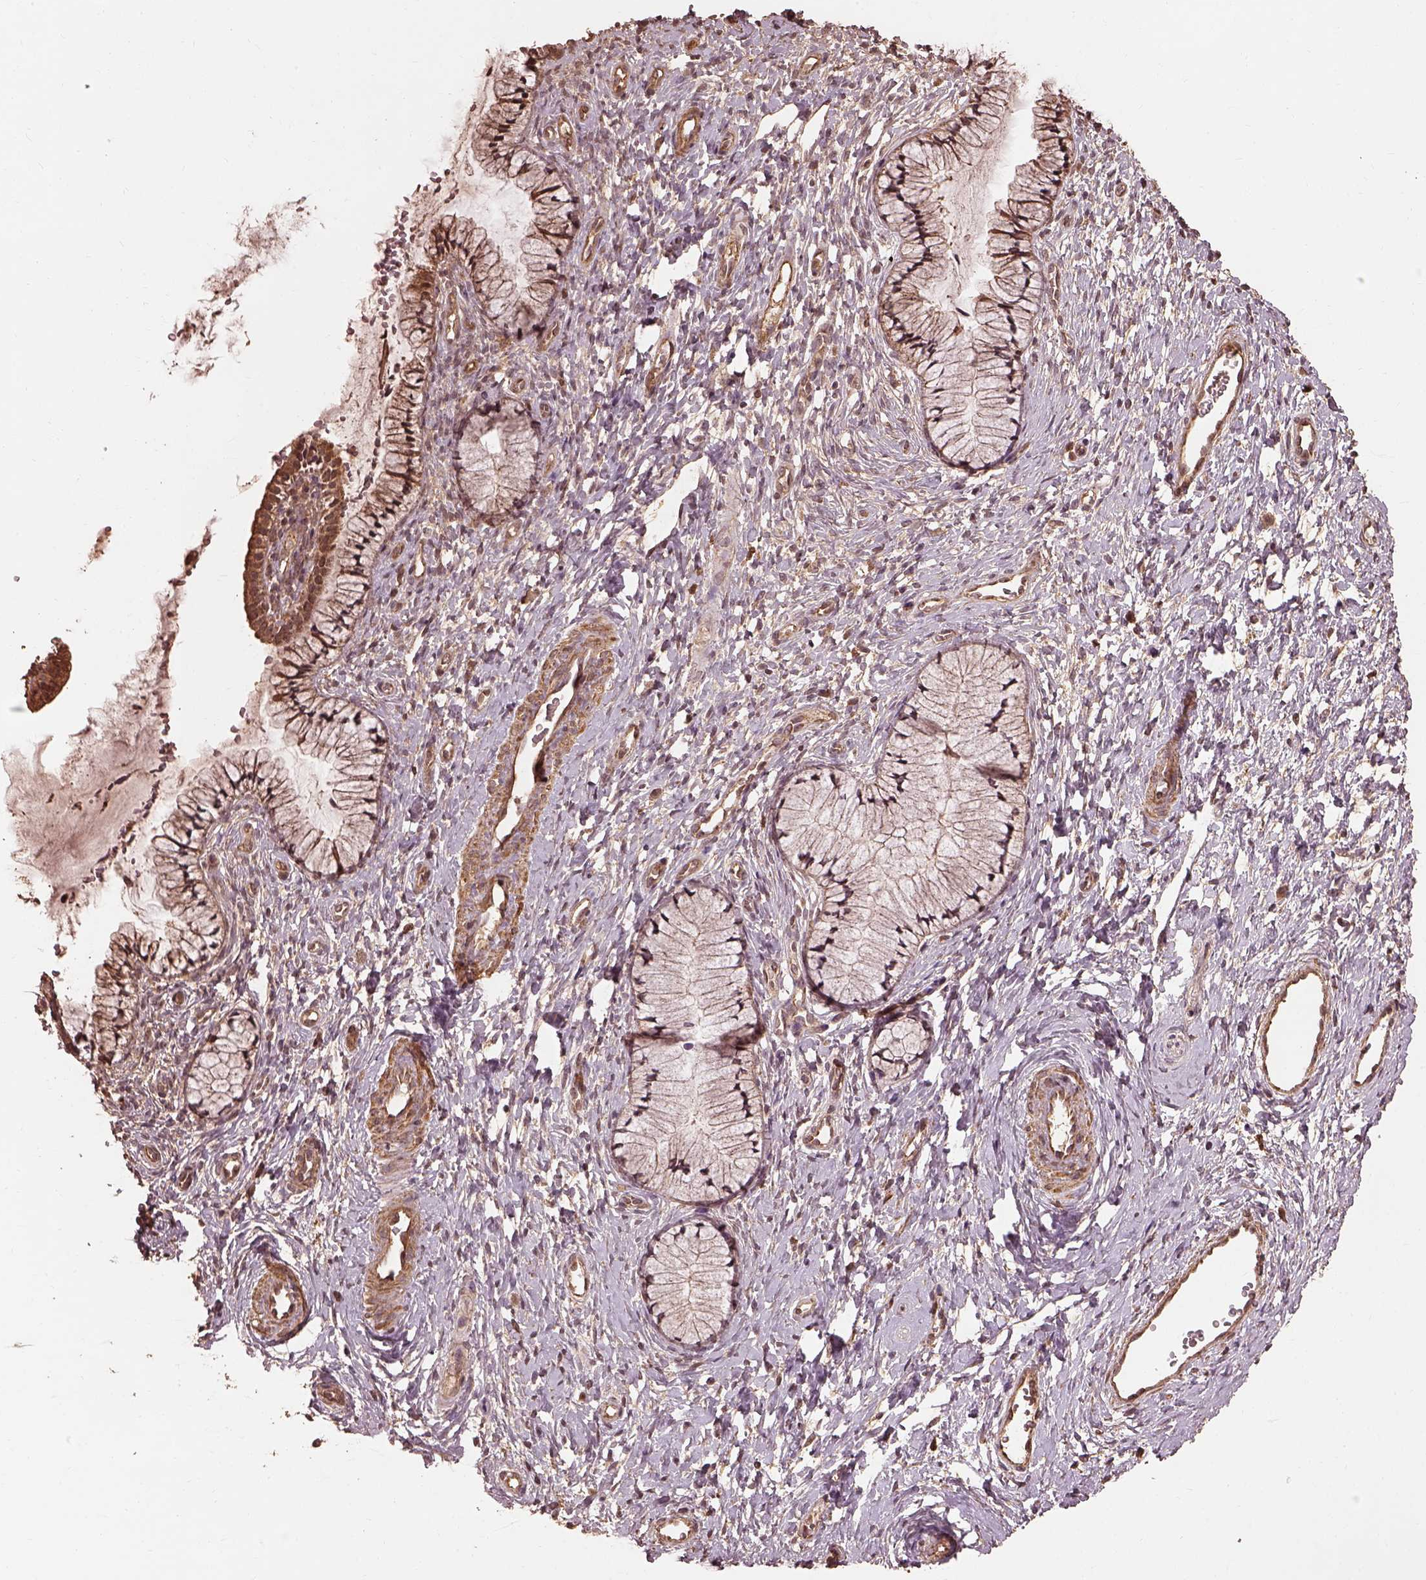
{"staining": {"intensity": "moderate", "quantity": "25%-75%", "location": "cytoplasmic/membranous"}, "tissue": "cervix", "cell_type": "Glandular cells", "image_type": "normal", "snomed": [{"axis": "morphology", "description": "Normal tissue, NOS"}, {"axis": "topography", "description": "Cervix"}], "caption": "This micrograph displays unremarkable cervix stained with immunohistochemistry (IHC) to label a protein in brown. The cytoplasmic/membranous of glandular cells show moderate positivity for the protein. Nuclei are counter-stained blue.", "gene": "METTL4", "patient": {"sex": "female", "age": 36}}